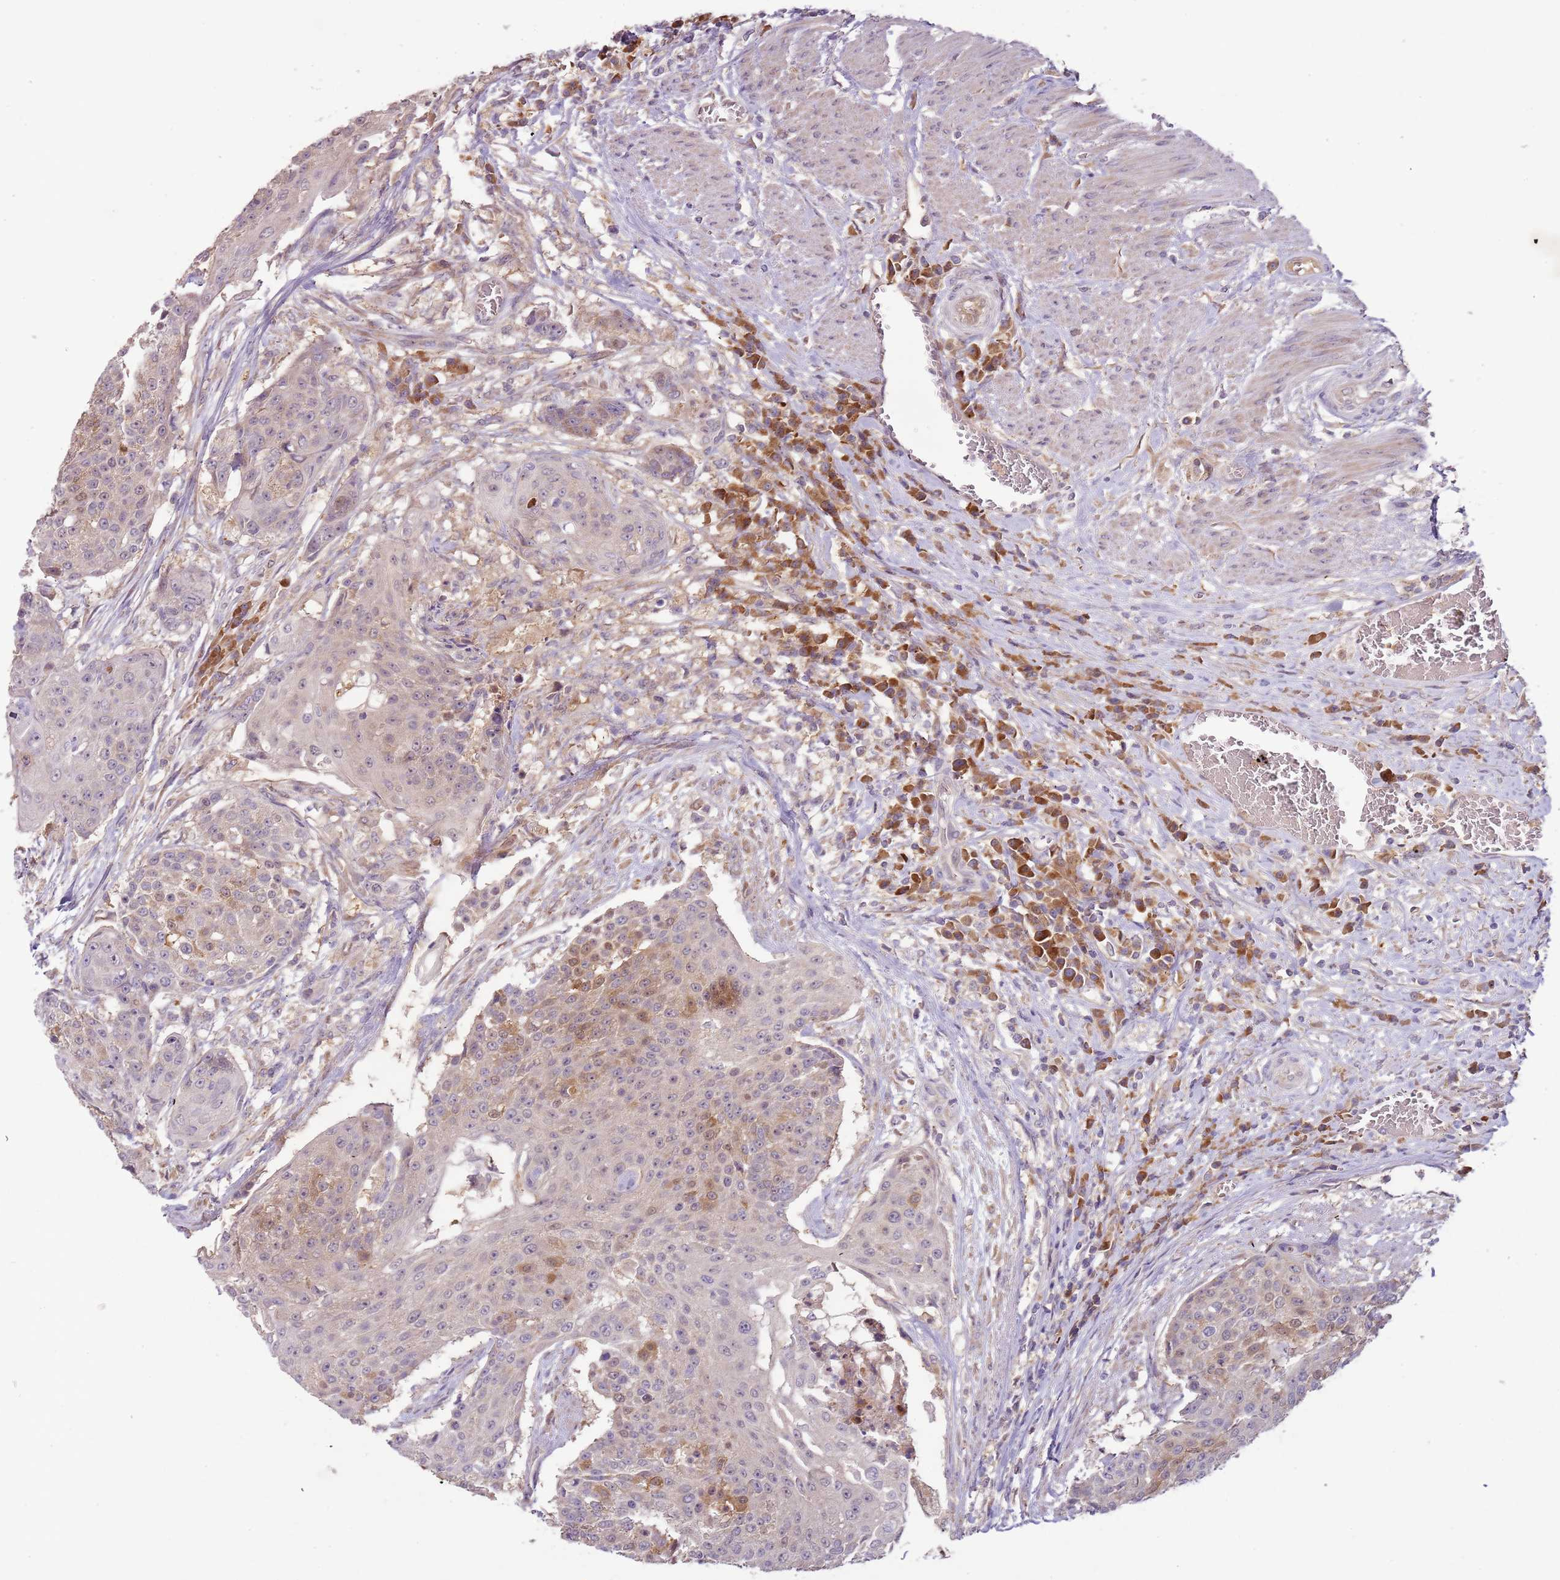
{"staining": {"intensity": "moderate", "quantity": "<25%", "location": "cytoplasmic/membranous"}, "tissue": "urothelial cancer", "cell_type": "Tumor cells", "image_type": "cancer", "snomed": [{"axis": "morphology", "description": "Urothelial carcinoma, High grade"}, {"axis": "topography", "description": "Urinary bladder"}], "caption": "IHC of human urothelial cancer displays low levels of moderate cytoplasmic/membranous expression in approximately <25% of tumor cells.", "gene": "FECH", "patient": {"sex": "female", "age": 63}}